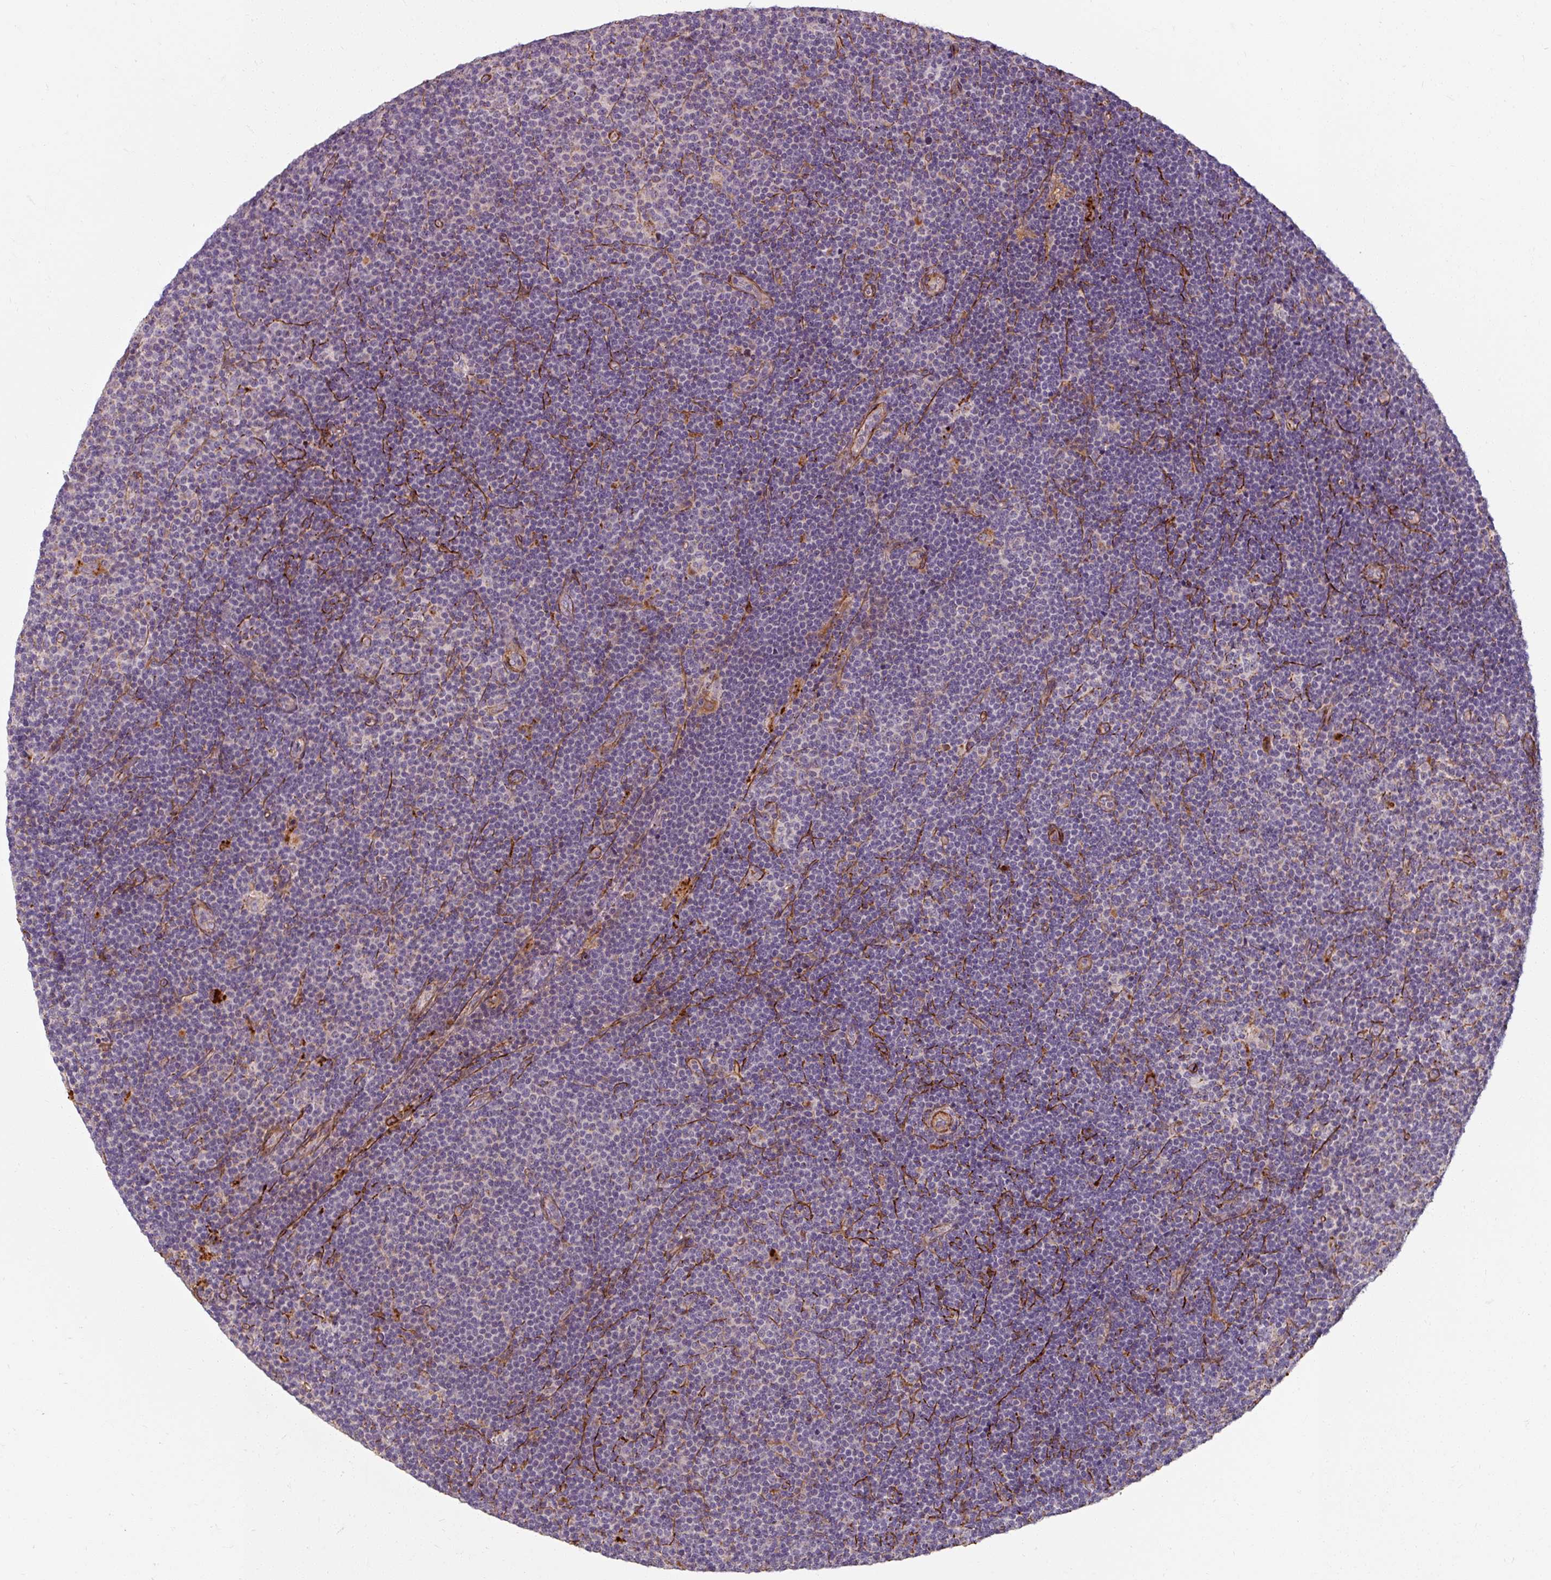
{"staining": {"intensity": "negative", "quantity": "none", "location": "none"}, "tissue": "lymphoma", "cell_type": "Tumor cells", "image_type": "cancer", "snomed": [{"axis": "morphology", "description": "Malignant lymphoma, non-Hodgkin's type, Low grade"}, {"axis": "topography", "description": "Lymph node"}], "caption": "Lymphoma was stained to show a protein in brown. There is no significant staining in tumor cells. (DAB (3,3'-diaminobenzidine) IHC, high magnification).", "gene": "MRPS5", "patient": {"sex": "male", "age": 48}}